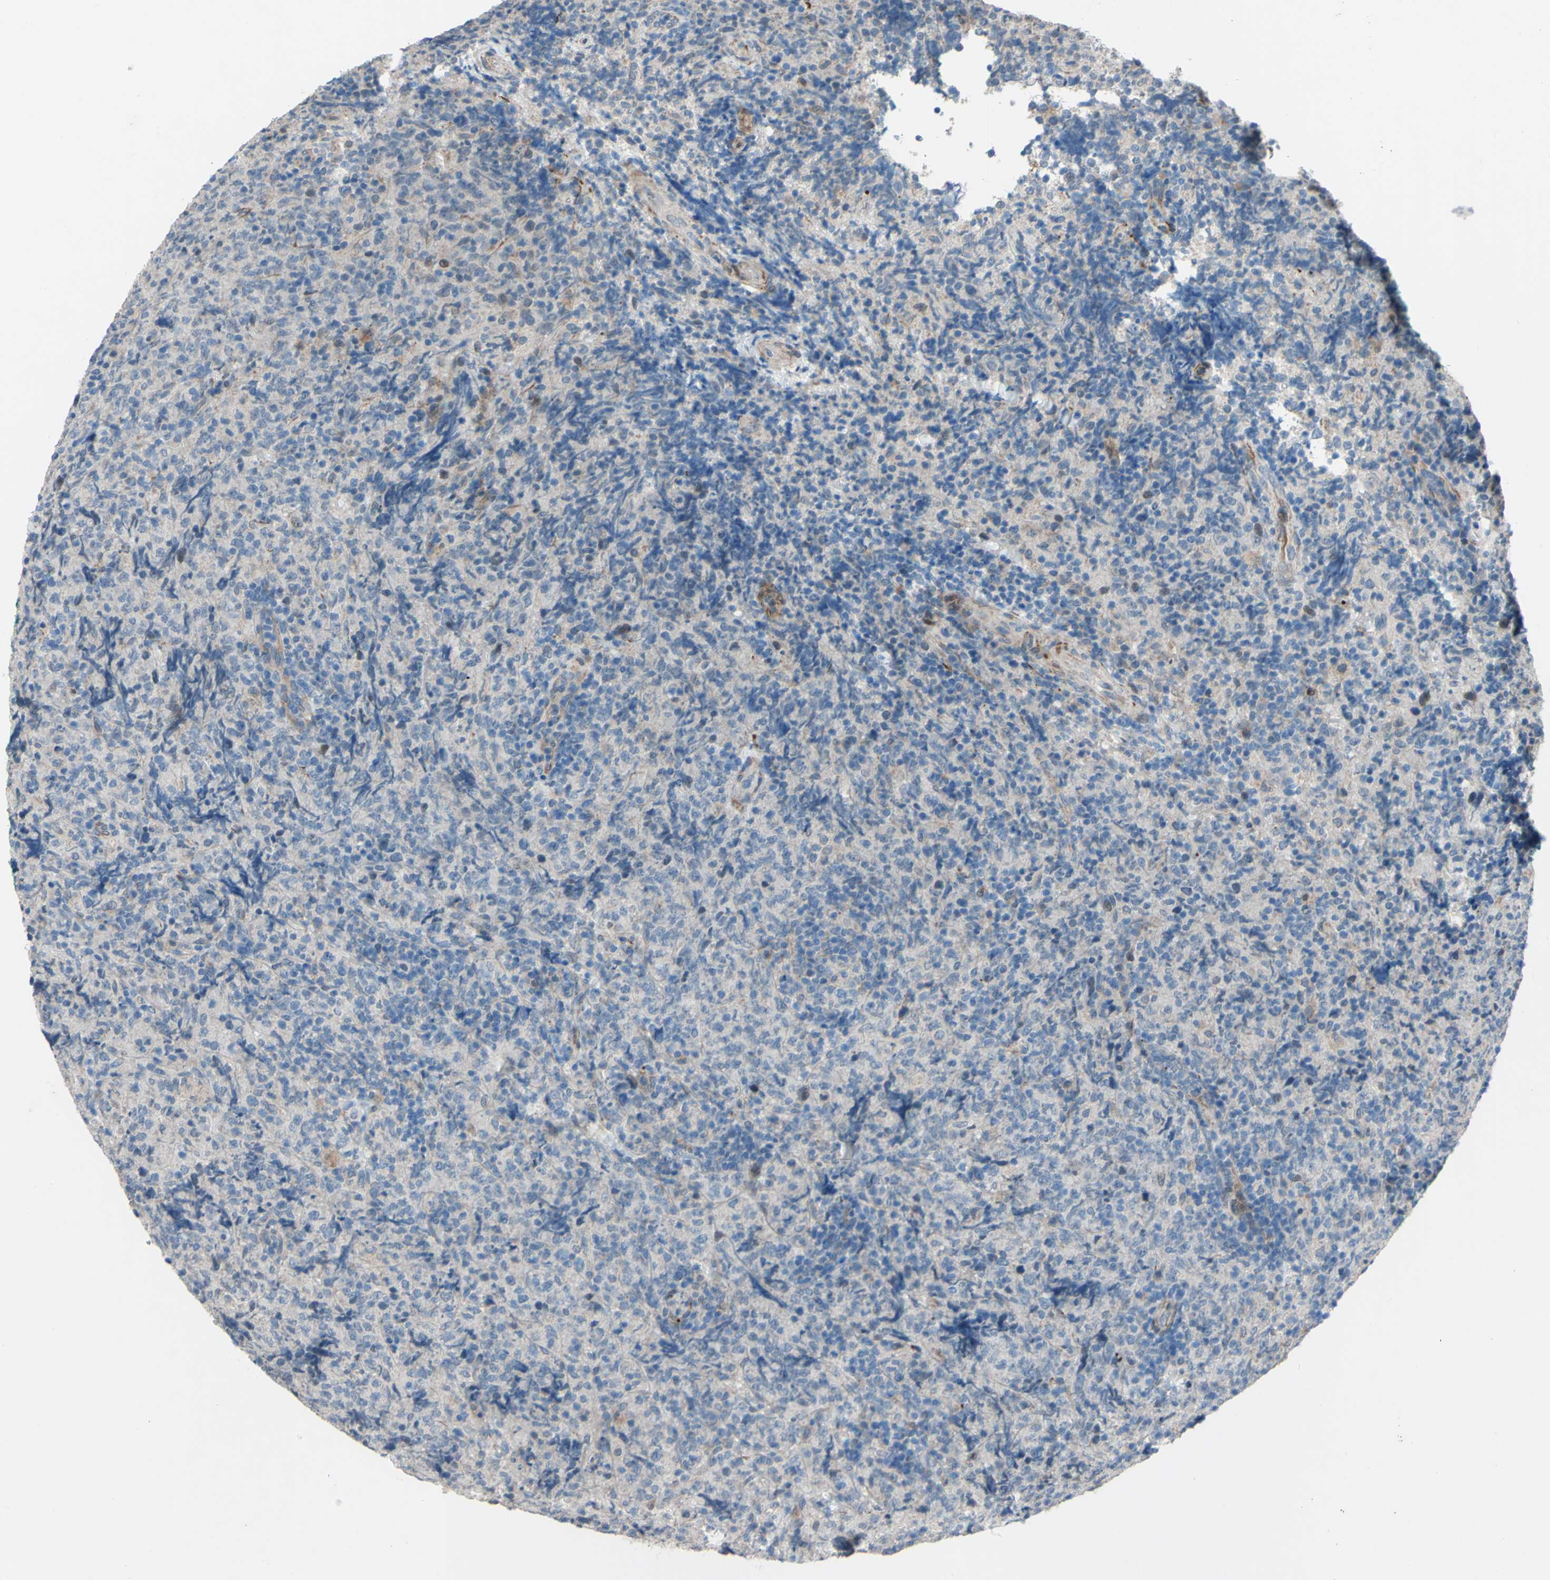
{"staining": {"intensity": "negative", "quantity": "none", "location": "none"}, "tissue": "lymphoma", "cell_type": "Tumor cells", "image_type": "cancer", "snomed": [{"axis": "morphology", "description": "Malignant lymphoma, non-Hodgkin's type, High grade"}, {"axis": "topography", "description": "Tonsil"}], "caption": "Immunohistochemistry histopathology image of lymphoma stained for a protein (brown), which displays no positivity in tumor cells.", "gene": "CDCP1", "patient": {"sex": "female", "age": 36}}